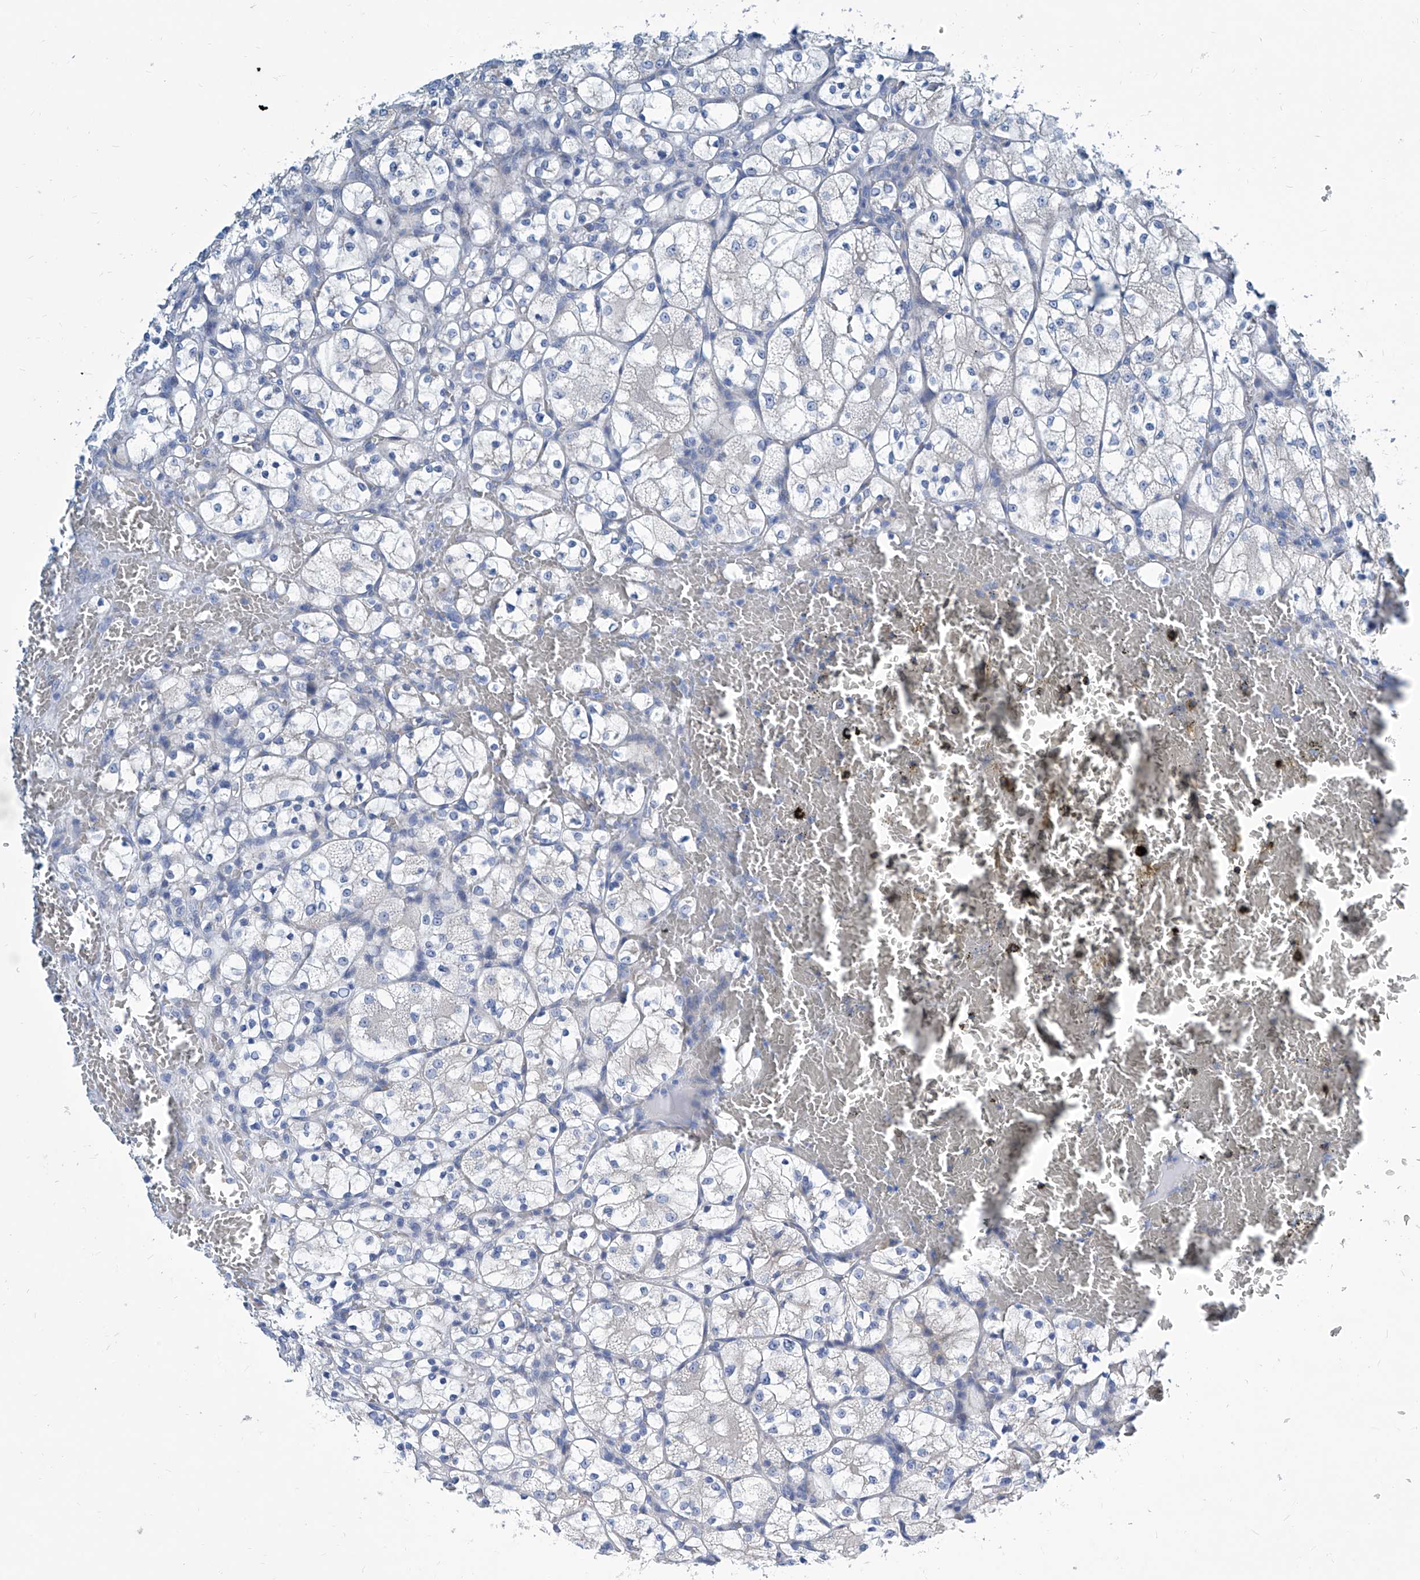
{"staining": {"intensity": "negative", "quantity": "none", "location": "none"}, "tissue": "renal cancer", "cell_type": "Tumor cells", "image_type": "cancer", "snomed": [{"axis": "morphology", "description": "Adenocarcinoma, NOS"}, {"axis": "topography", "description": "Kidney"}], "caption": "The immunohistochemistry image has no significant staining in tumor cells of renal cancer (adenocarcinoma) tissue.", "gene": "ZNF519", "patient": {"sex": "female", "age": 69}}